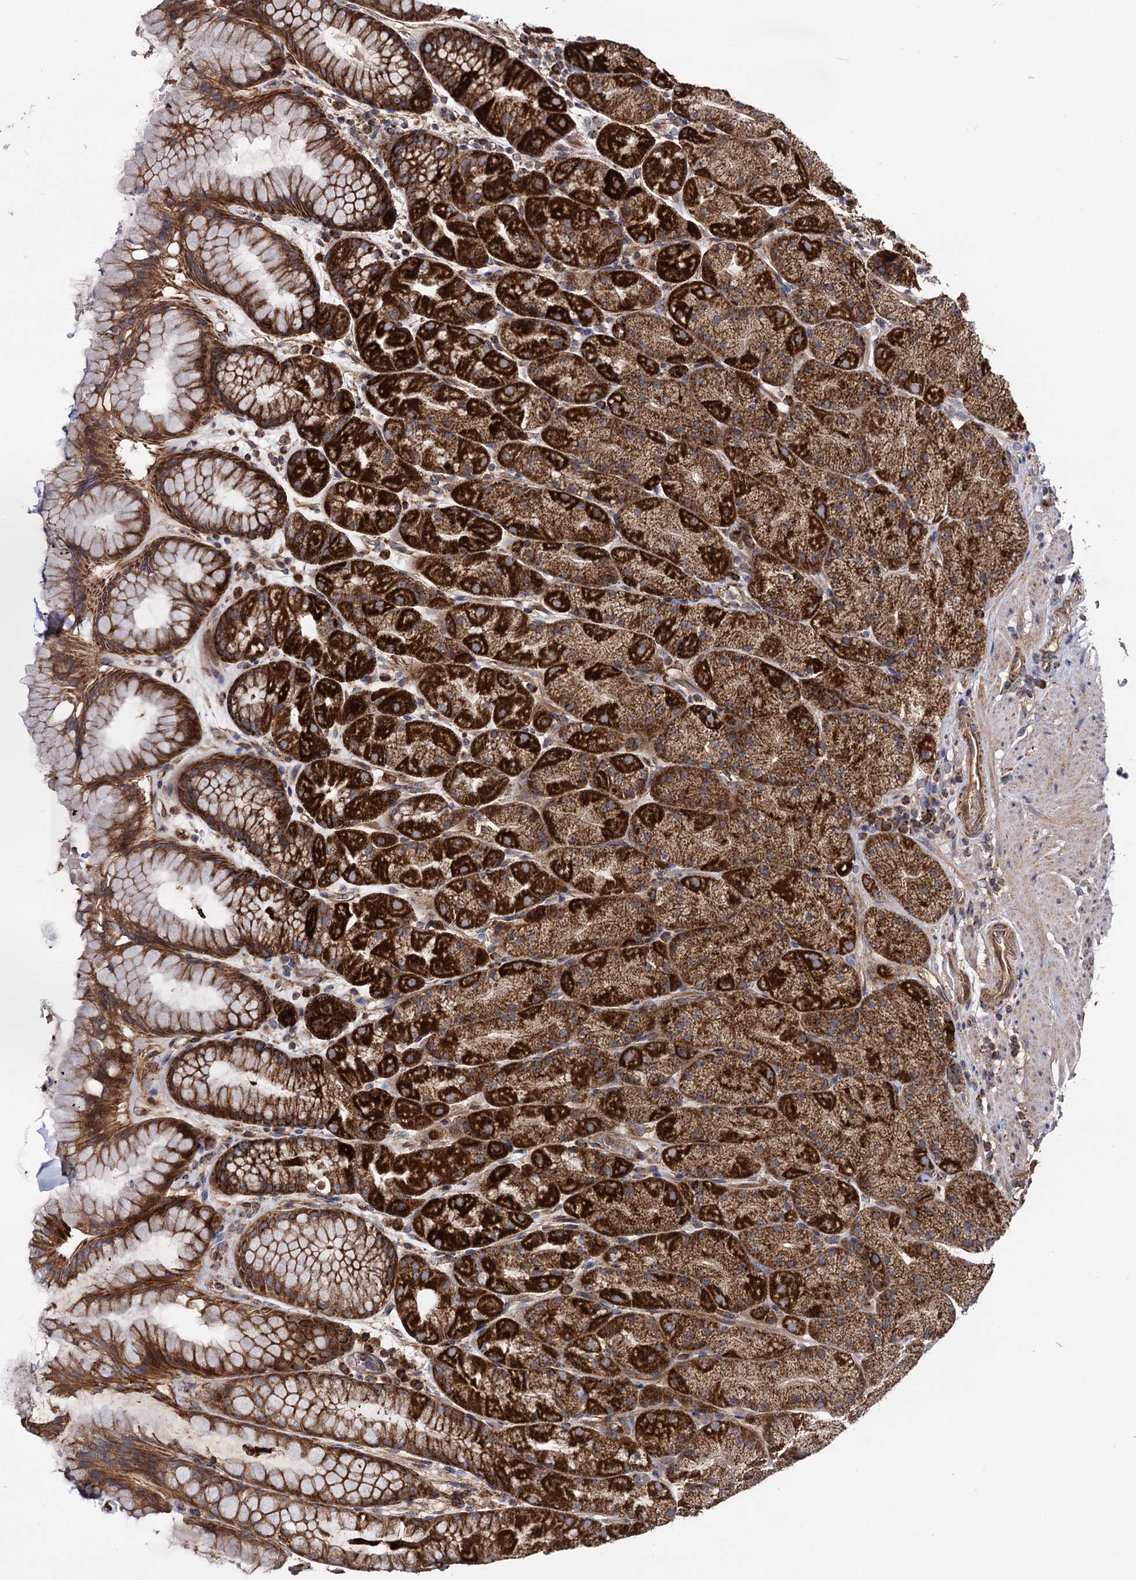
{"staining": {"intensity": "strong", "quantity": ">75%", "location": "cytoplasmic/membranous"}, "tissue": "stomach", "cell_type": "Glandular cells", "image_type": "normal", "snomed": [{"axis": "morphology", "description": "Normal tissue, NOS"}, {"axis": "topography", "description": "Stomach, upper"}, {"axis": "topography", "description": "Stomach, lower"}], "caption": "Glandular cells demonstrate strong cytoplasmic/membranous expression in approximately >75% of cells in unremarkable stomach. (DAB = brown stain, brightfield microscopy at high magnification).", "gene": "IQCH", "patient": {"sex": "male", "age": 67}}